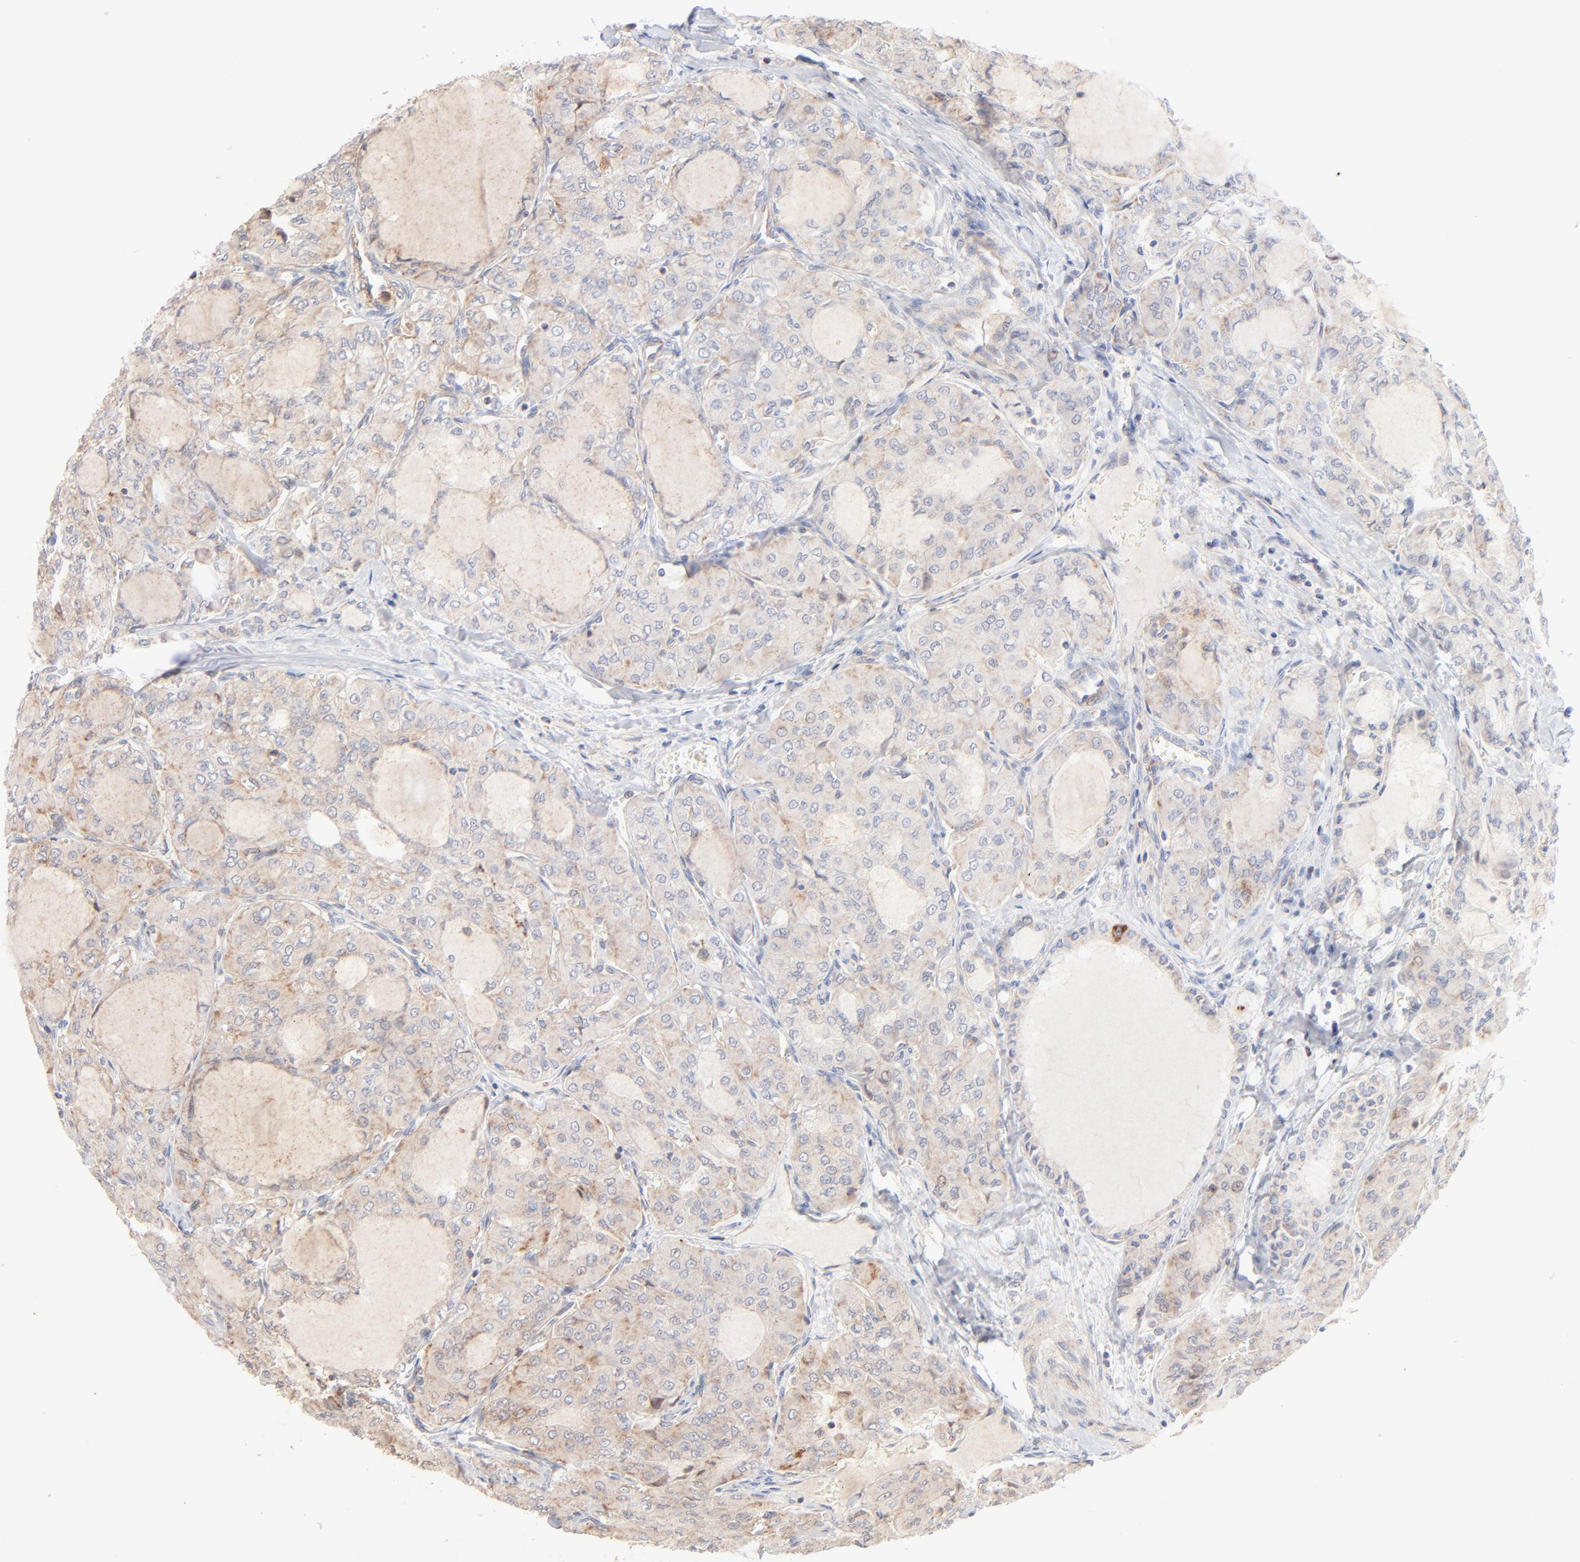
{"staining": {"intensity": "moderate", "quantity": ">75%", "location": "cytoplasmic/membranous"}, "tissue": "thyroid cancer", "cell_type": "Tumor cells", "image_type": "cancer", "snomed": [{"axis": "morphology", "description": "Papillary adenocarcinoma, NOS"}, {"axis": "topography", "description": "Thyroid gland"}], "caption": "Protein expression analysis of human papillary adenocarcinoma (thyroid) reveals moderate cytoplasmic/membranous staining in about >75% of tumor cells. Immunohistochemistry (ihc) stains the protein of interest in brown and the nuclei are stained blue.", "gene": "CSPG4", "patient": {"sex": "male", "age": 20}}